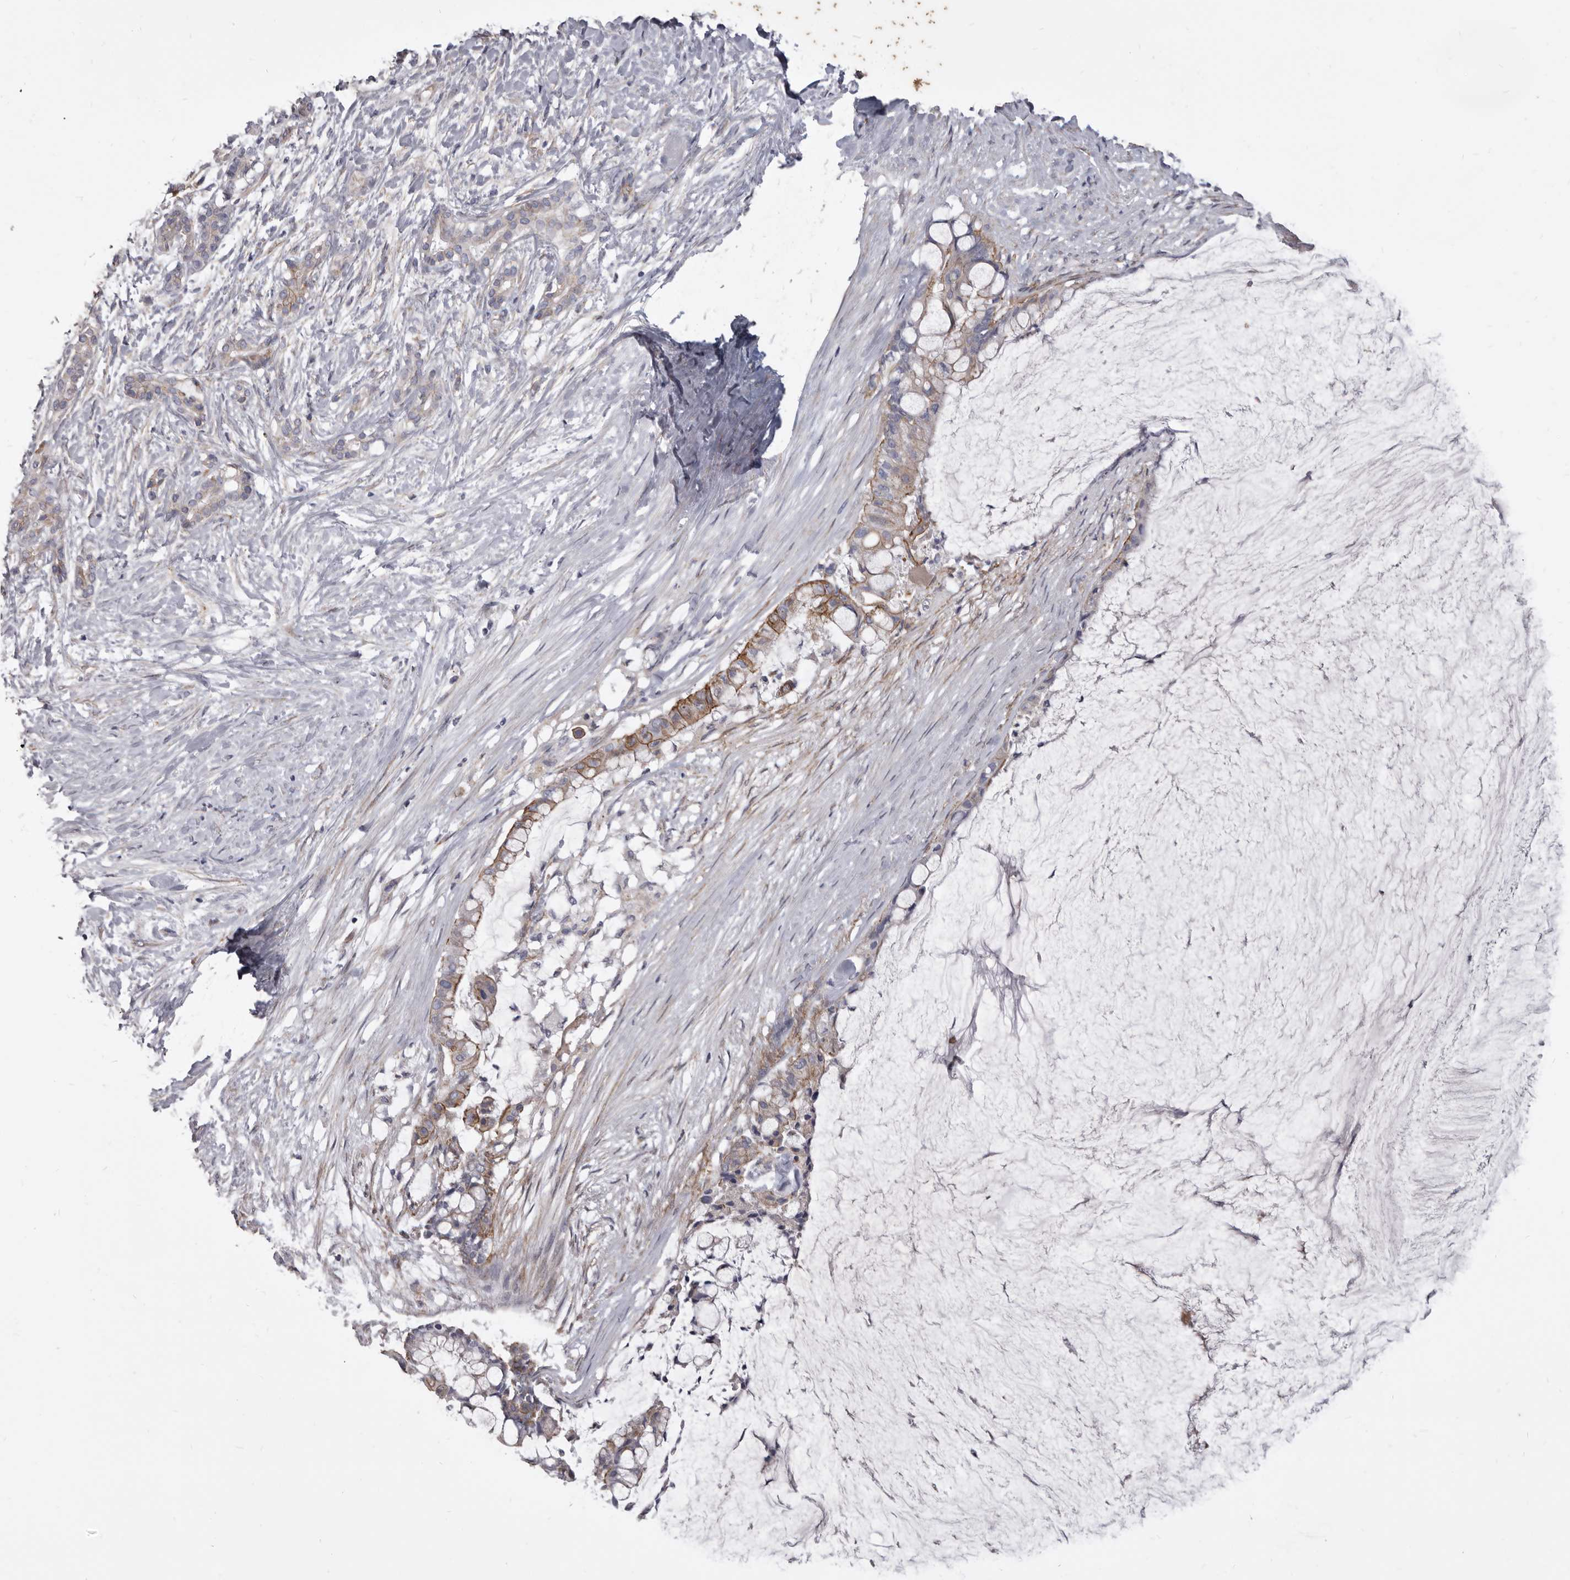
{"staining": {"intensity": "moderate", "quantity": "25%-75%", "location": "cytoplasmic/membranous"}, "tissue": "pancreatic cancer", "cell_type": "Tumor cells", "image_type": "cancer", "snomed": [{"axis": "morphology", "description": "Adenocarcinoma, NOS"}, {"axis": "topography", "description": "Pancreas"}], "caption": "Immunohistochemical staining of human pancreatic cancer (adenocarcinoma) demonstrates moderate cytoplasmic/membranous protein staining in about 25%-75% of tumor cells. Using DAB (3,3'-diaminobenzidine) (brown) and hematoxylin (blue) stains, captured at high magnification using brightfield microscopy.", "gene": "P2RX6", "patient": {"sex": "male", "age": 41}}